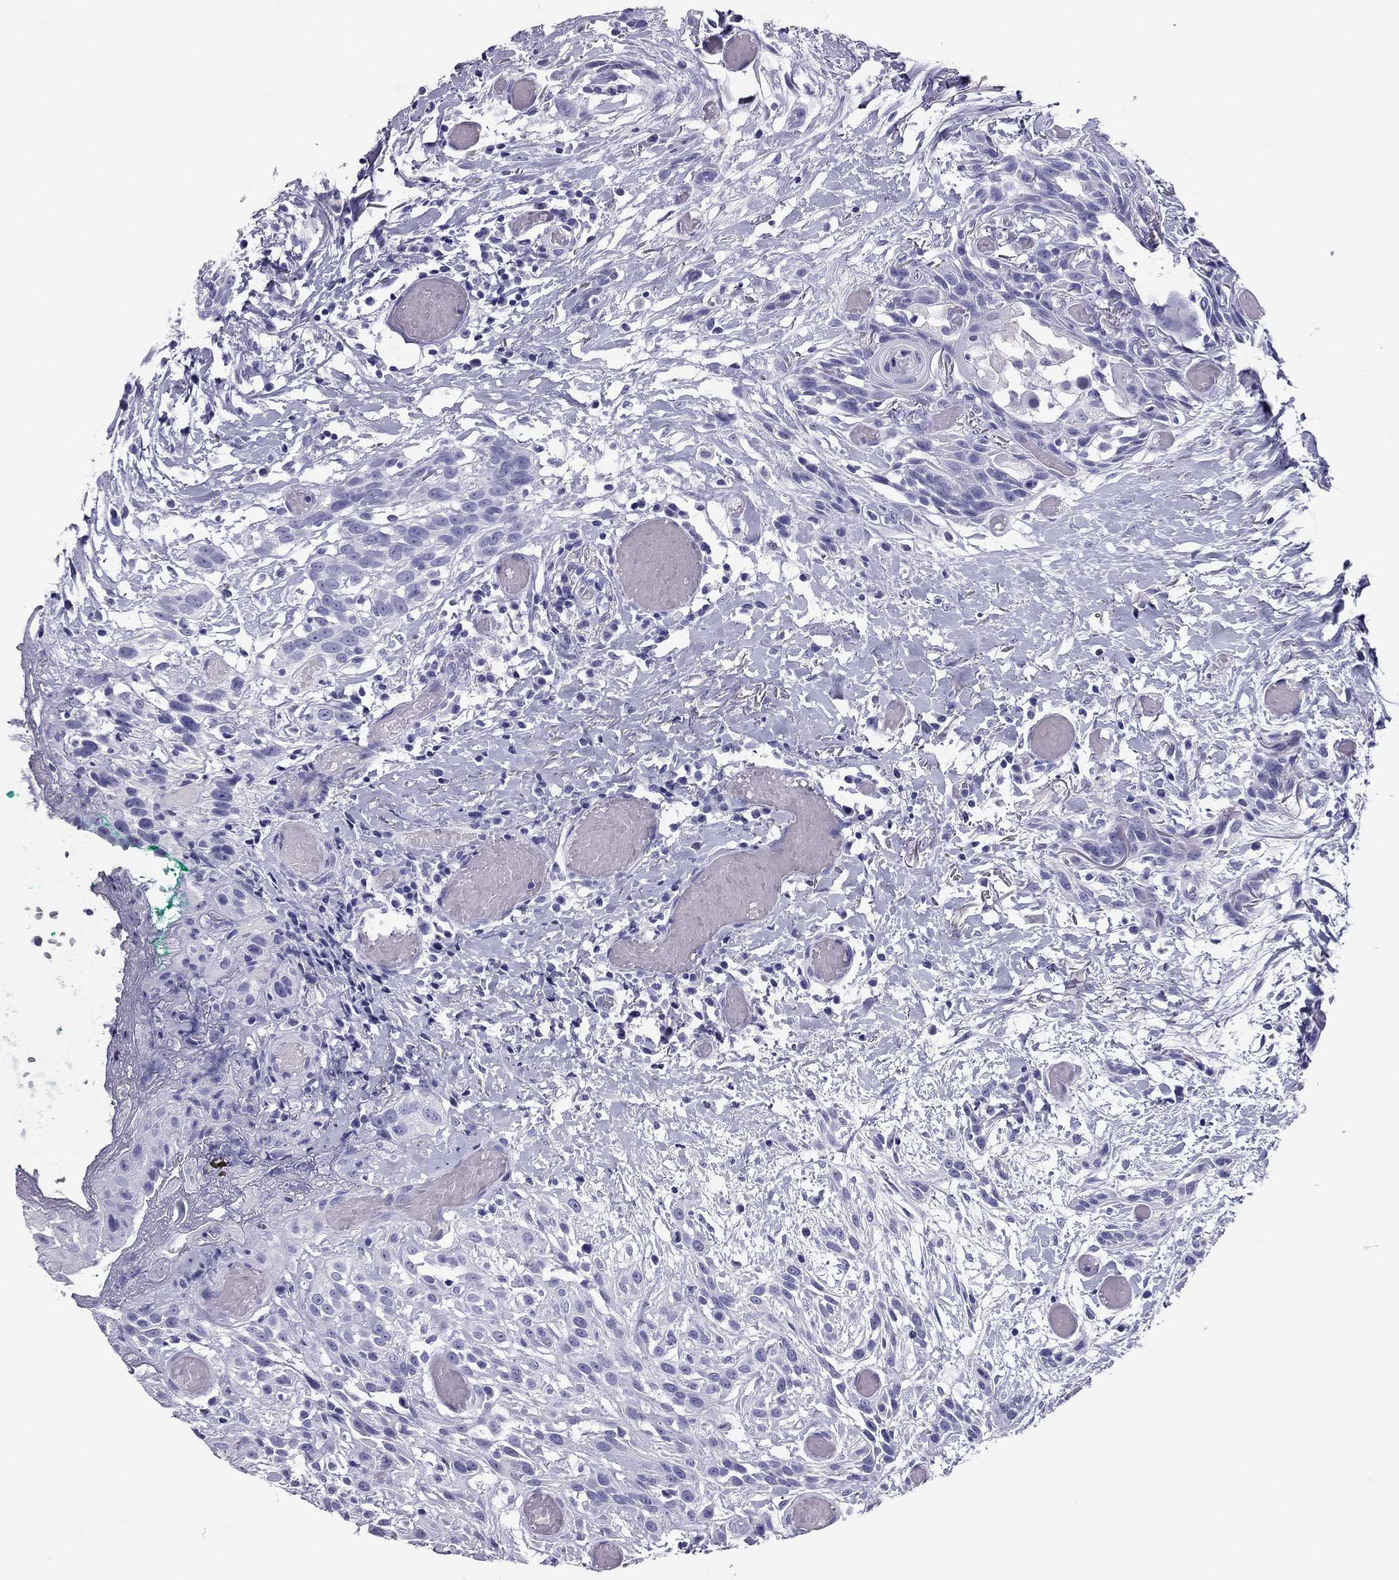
{"staining": {"intensity": "negative", "quantity": "none", "location": "none"}, "tissue": "head and neck cancer", "cell_type": "Tumor cells", "image_type": "cancer", "snomed": [{"axis": "morphology", "description": "Normal tissue, NOS"}, {"axis": "morphology", "description": "Squamous cell carcinoma, NOS"}, {"axis": "topography", "description": "Oral tissue"}, {"axis": "topography", "description": "Salivary gland"}, {"axis": "topography", "description": "Head-Neck"}], "caption": "High power microscopy histopathology image of an immunohistochemistry (IHC) photomicrograph of head and neck cancer, revealing no significant staining in tumor cells.", "gene": "PDE6A", "patient": {"sex": "female", "age": 62}}